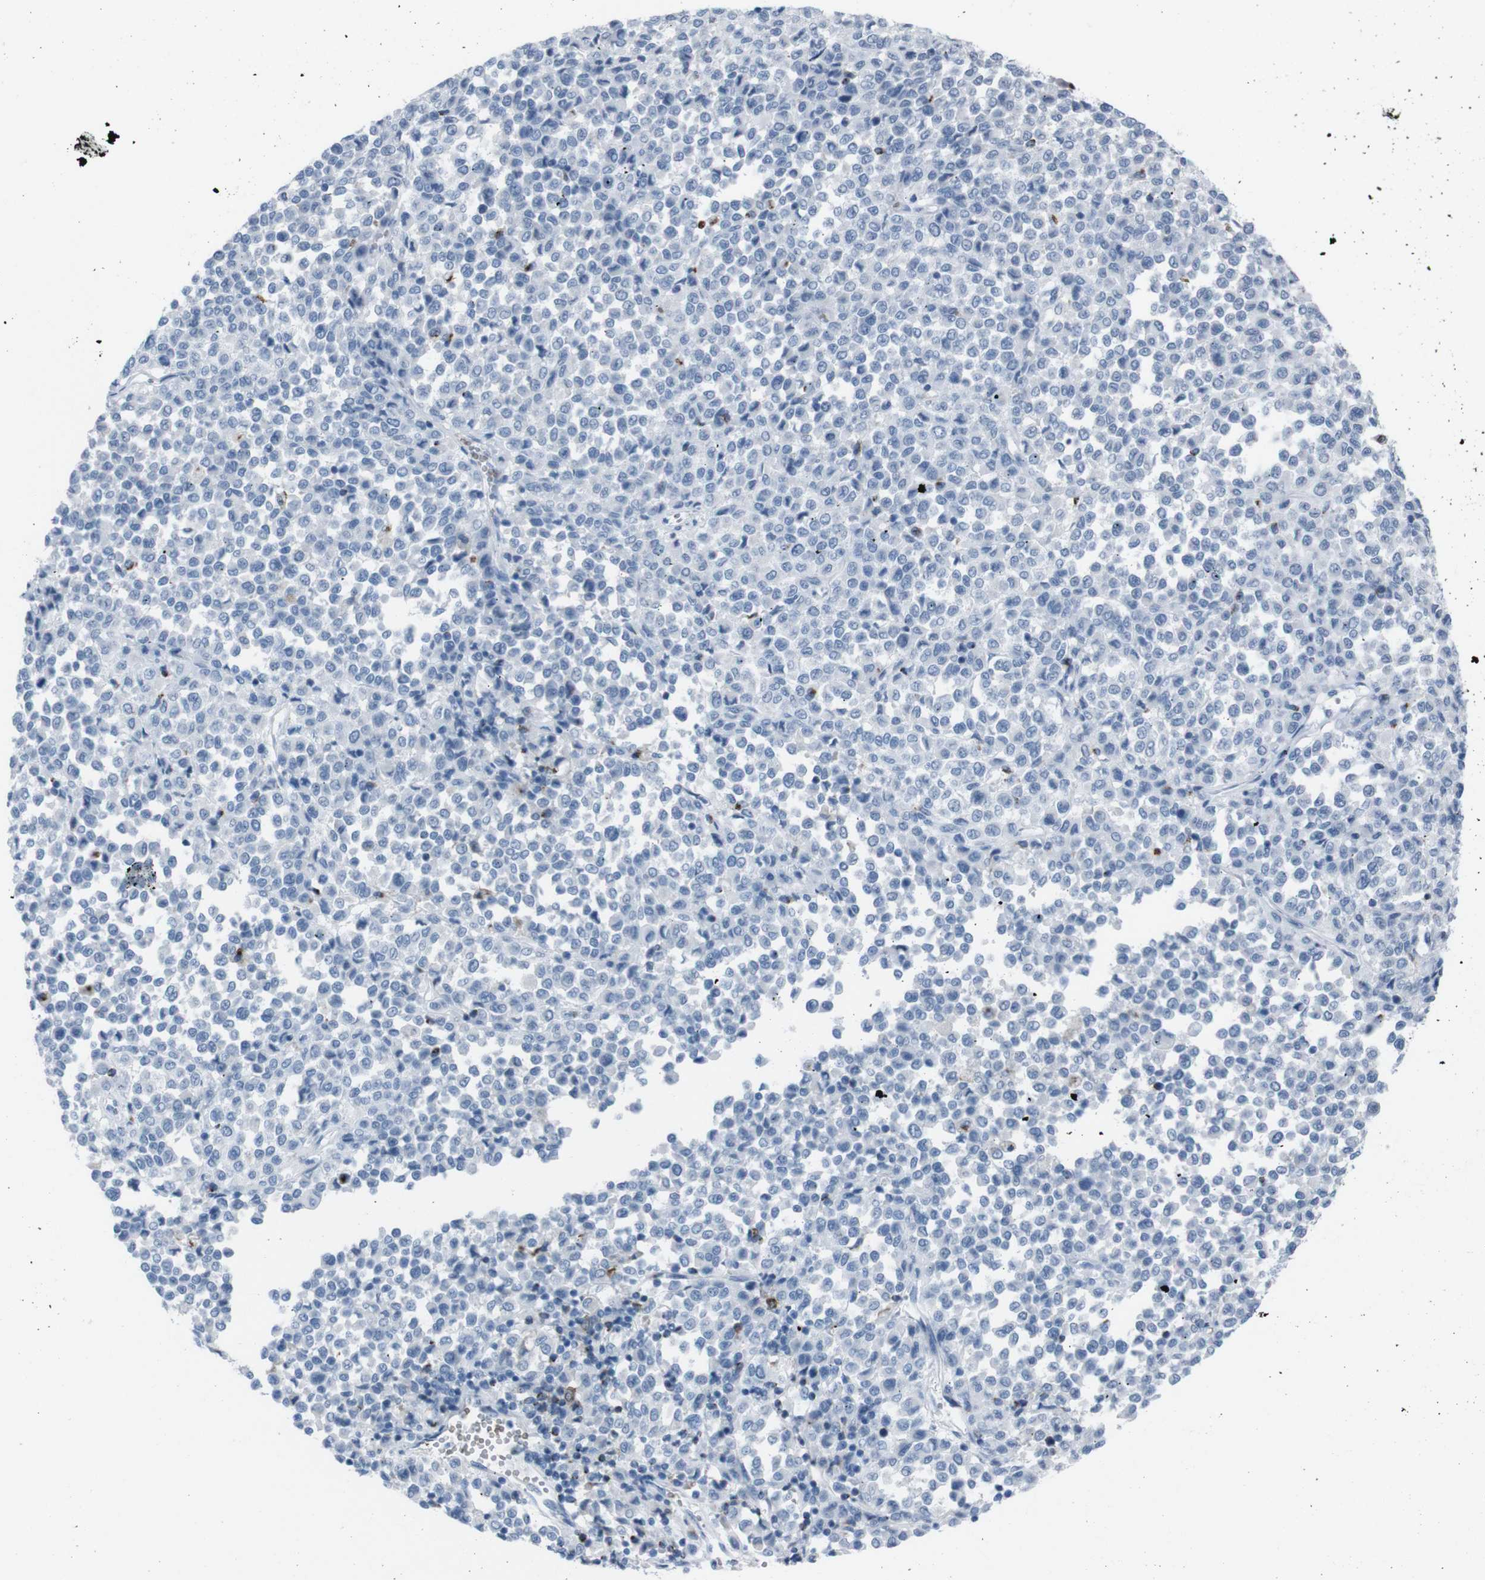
{"staining": {"intensity": "negative", "quantity": "none", "location": "none"}, "tissue": "melanoma", "cell_type": "Tumor cells", "image_type": "cancer", "snomed": [{"axis": "morphology", "description": "Malignant melanoma, Metastatic site"}, {"axis": "topography", "description": "Pancreas"}], "caption": "This is an immunohistochemistry image of melanoma. There is no expression in tumor cells.", "gene": "ST6GAL1", "patient": {"sex": "female", "age": 30}}